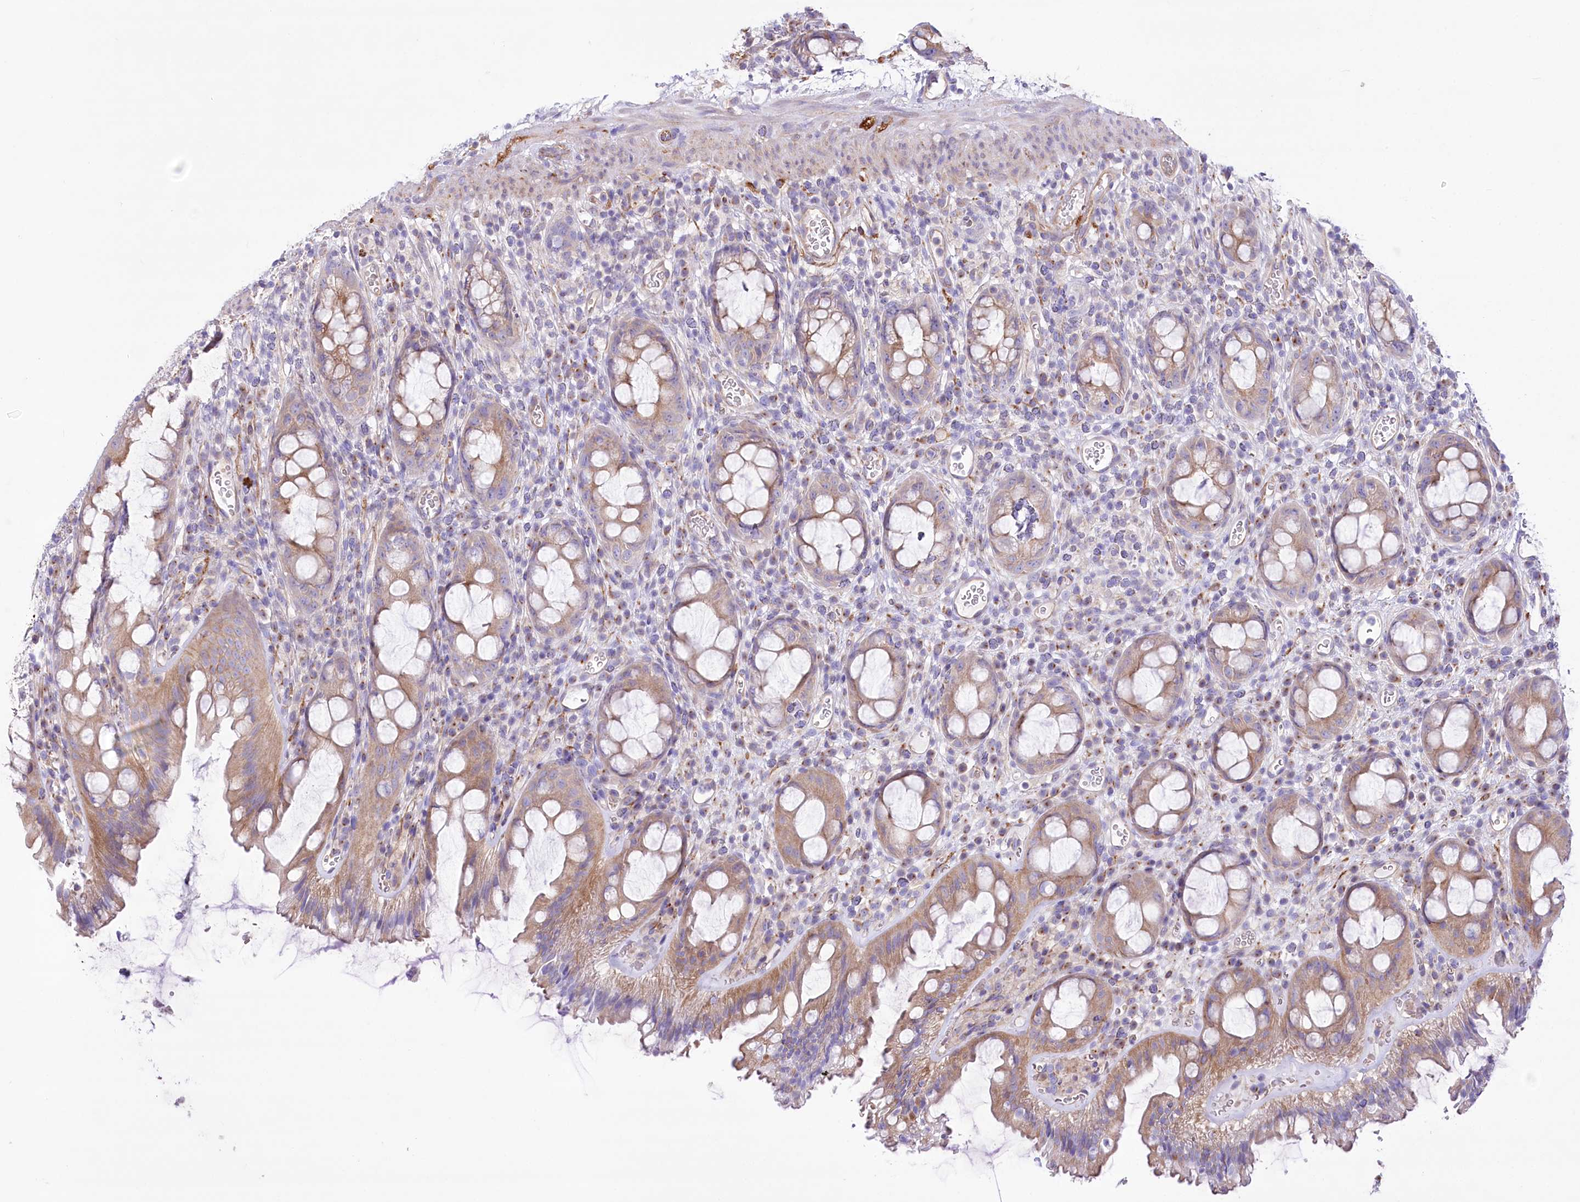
{"staining": {"intensity": "moderate", "quantity": "25%-75%", "location": "cytoplasmic/membranous"}, "tissue": "rectum", "cell_type": "Glandular cells", "image_type": "normal", "snomed": [{"axis": "morphology", "description": "Normal tissue, NOS"}, {"axis": "topography", "description": "Rectum"}], "caption": "Immunohistochemistry micrograph of unremarkable rectum: human rectum stained using IHC shows medium levels of moderate protein expression localized specifically in the cytoplasmic/membranous of glandular cells, appearing as a cytoplasmic/membranous brown color.", "gene": "LRRC34", "patient": {"sex": "female", "age": 57}}